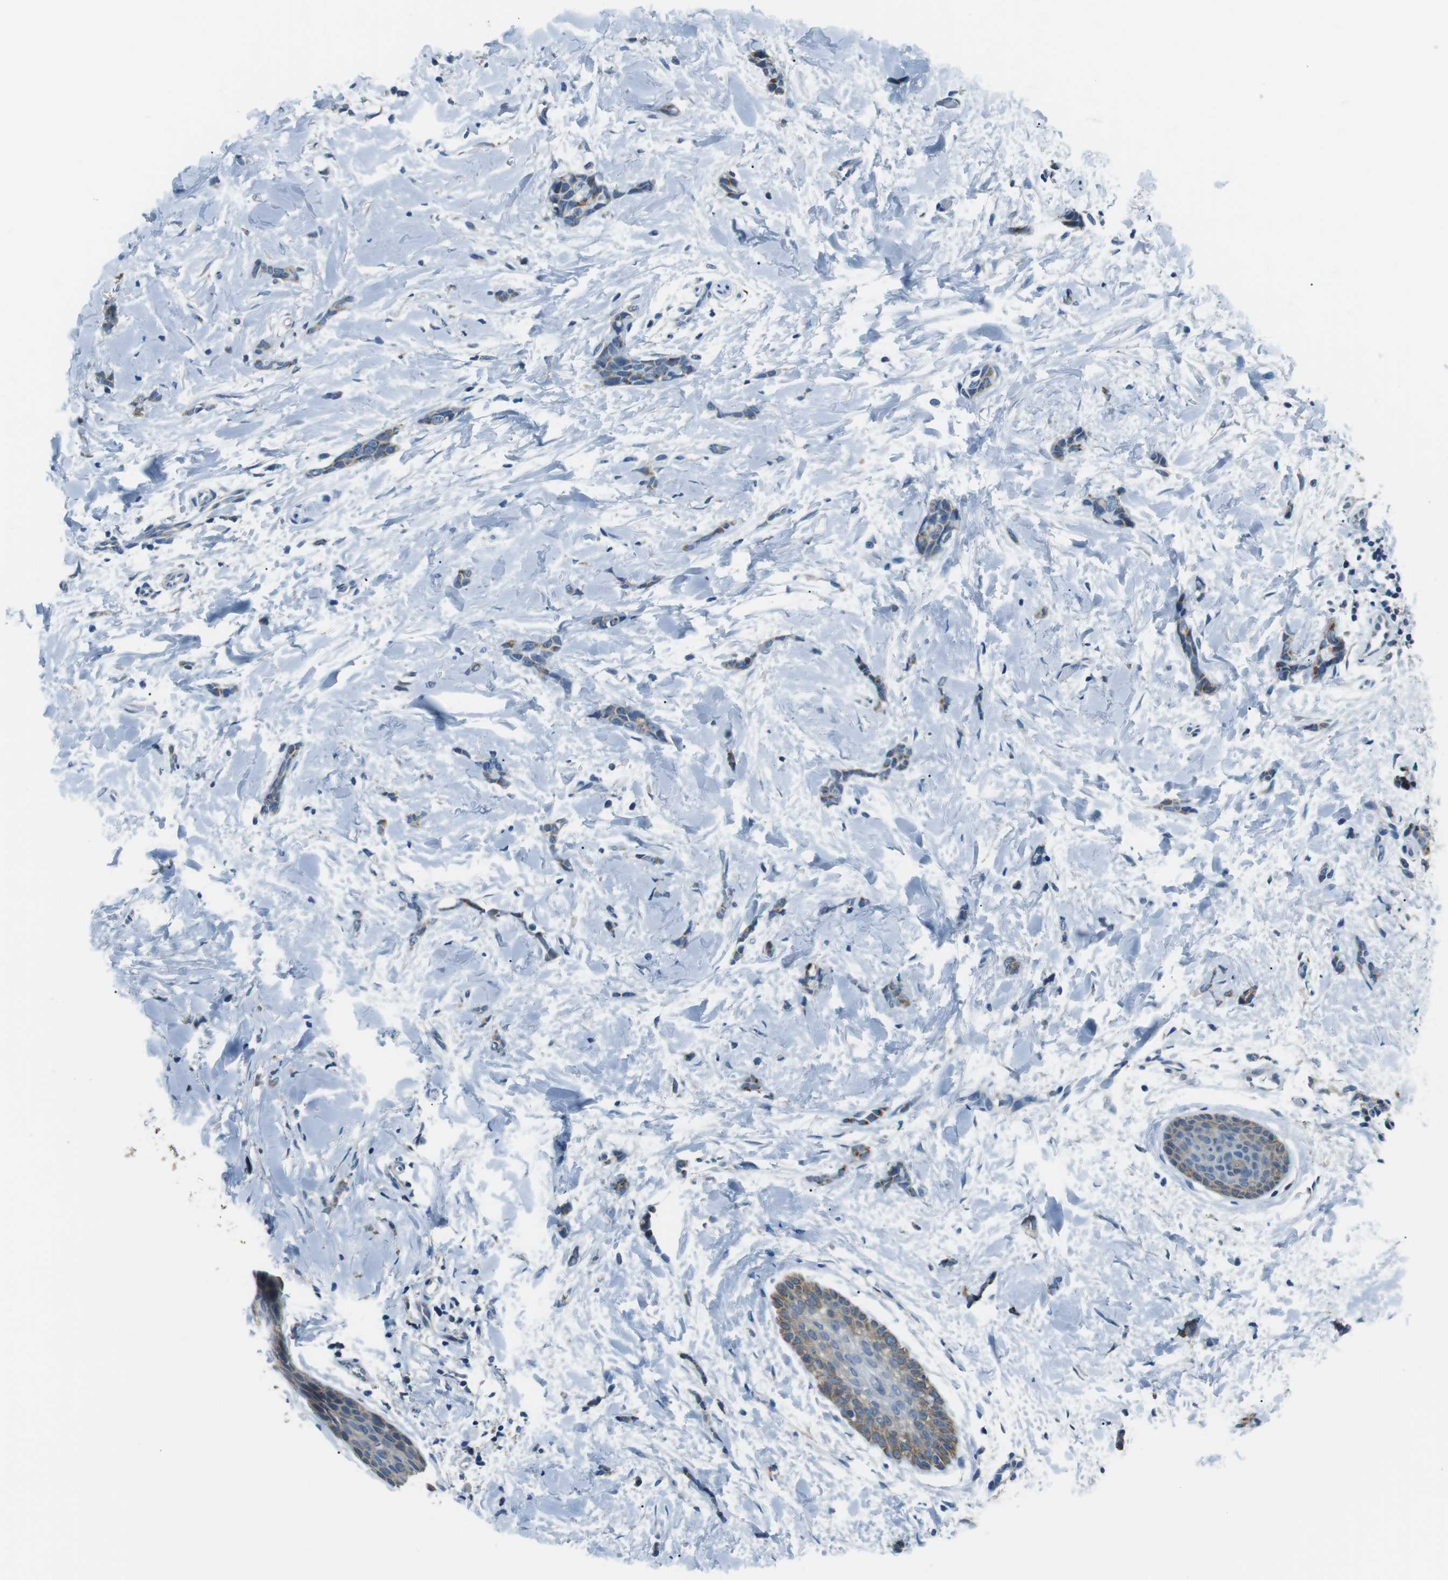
{"staining": {"intensity": "weak", "quantity": ">75%", "location": "cytoplasmic/membranous"}, "tissue": "breast cancer", "cell_type": "Tumor cells", "image_type": "cancer", "snomed": [{"axis": "morphology", "description": "Lobular carcinoma"}, {"axis": "topography", "description": "Skin"}, {"axis": "topography", "description": "Breast"}], "caption": "Immunohistochemistry histopathology image of neoplastic tissue: breast cancer stained using immunohistochemistry (IHC) displays low levels of weak protein expression localized specifically in the cytoplasmic/membranous of tumor cells, appearing as a cytoplasmic/membranous brown color.", "gene": "FAM3B", "patient": {"sex": "female", "age": 46}}